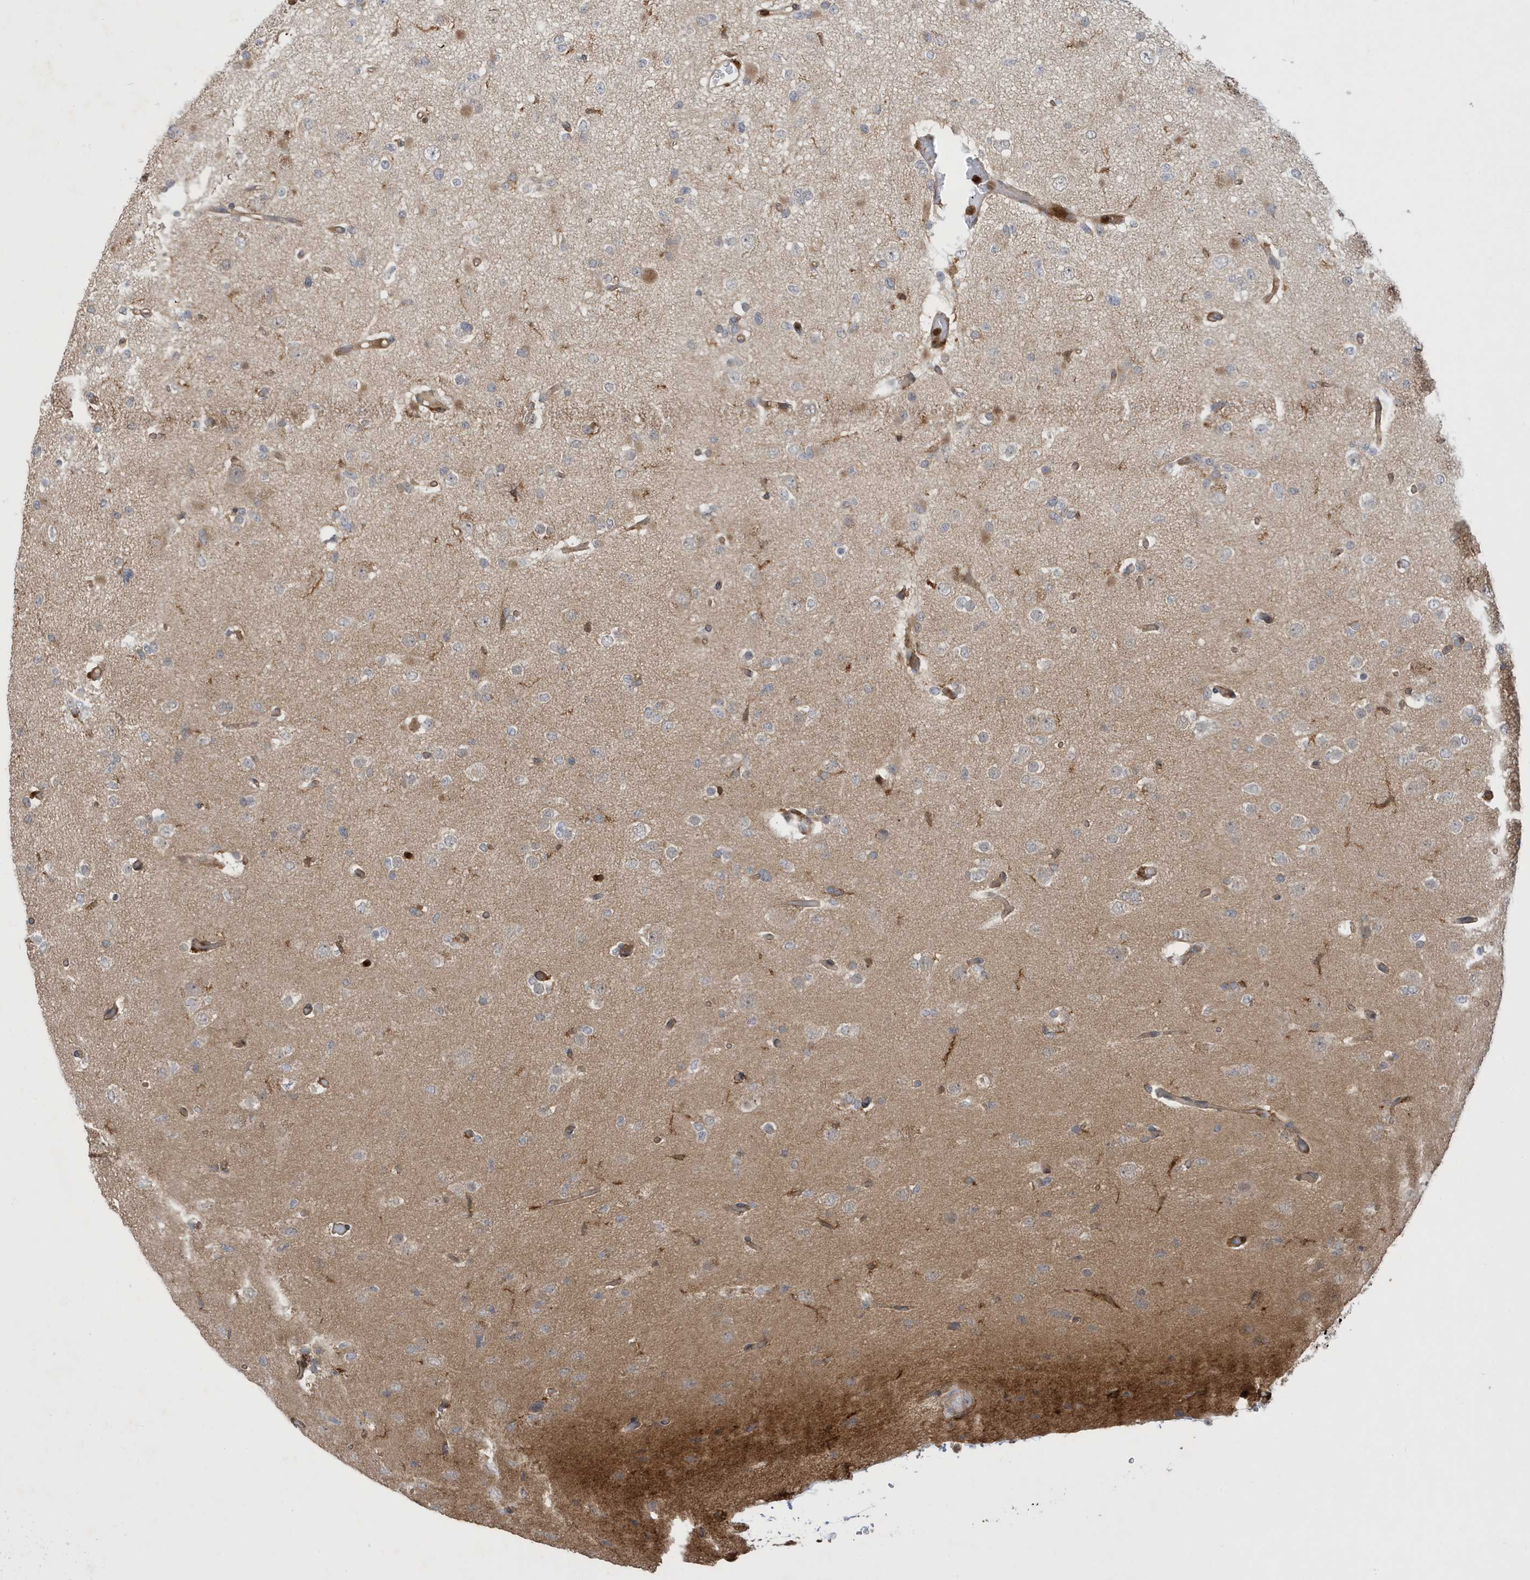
{"staining": {"intensity": "weak", "quantity": "<25%", "location": "cytoplasmic/membranous"}, "tissue": "glioma", "cell_type": "Tumor cells", "image_type": "cancer", "snomed": [{"axis": "morphology", "description": "Glioma, malignant, Low grade"}, {"axis": "topography", "description": "Brain"}], "caption": "Glioma stained for a protein using immunohistochemistry (IHC) exhibits no expression tumor cells.", "gene": "LAPTM4A", "patient": {"sex": "female", "age": 22}}